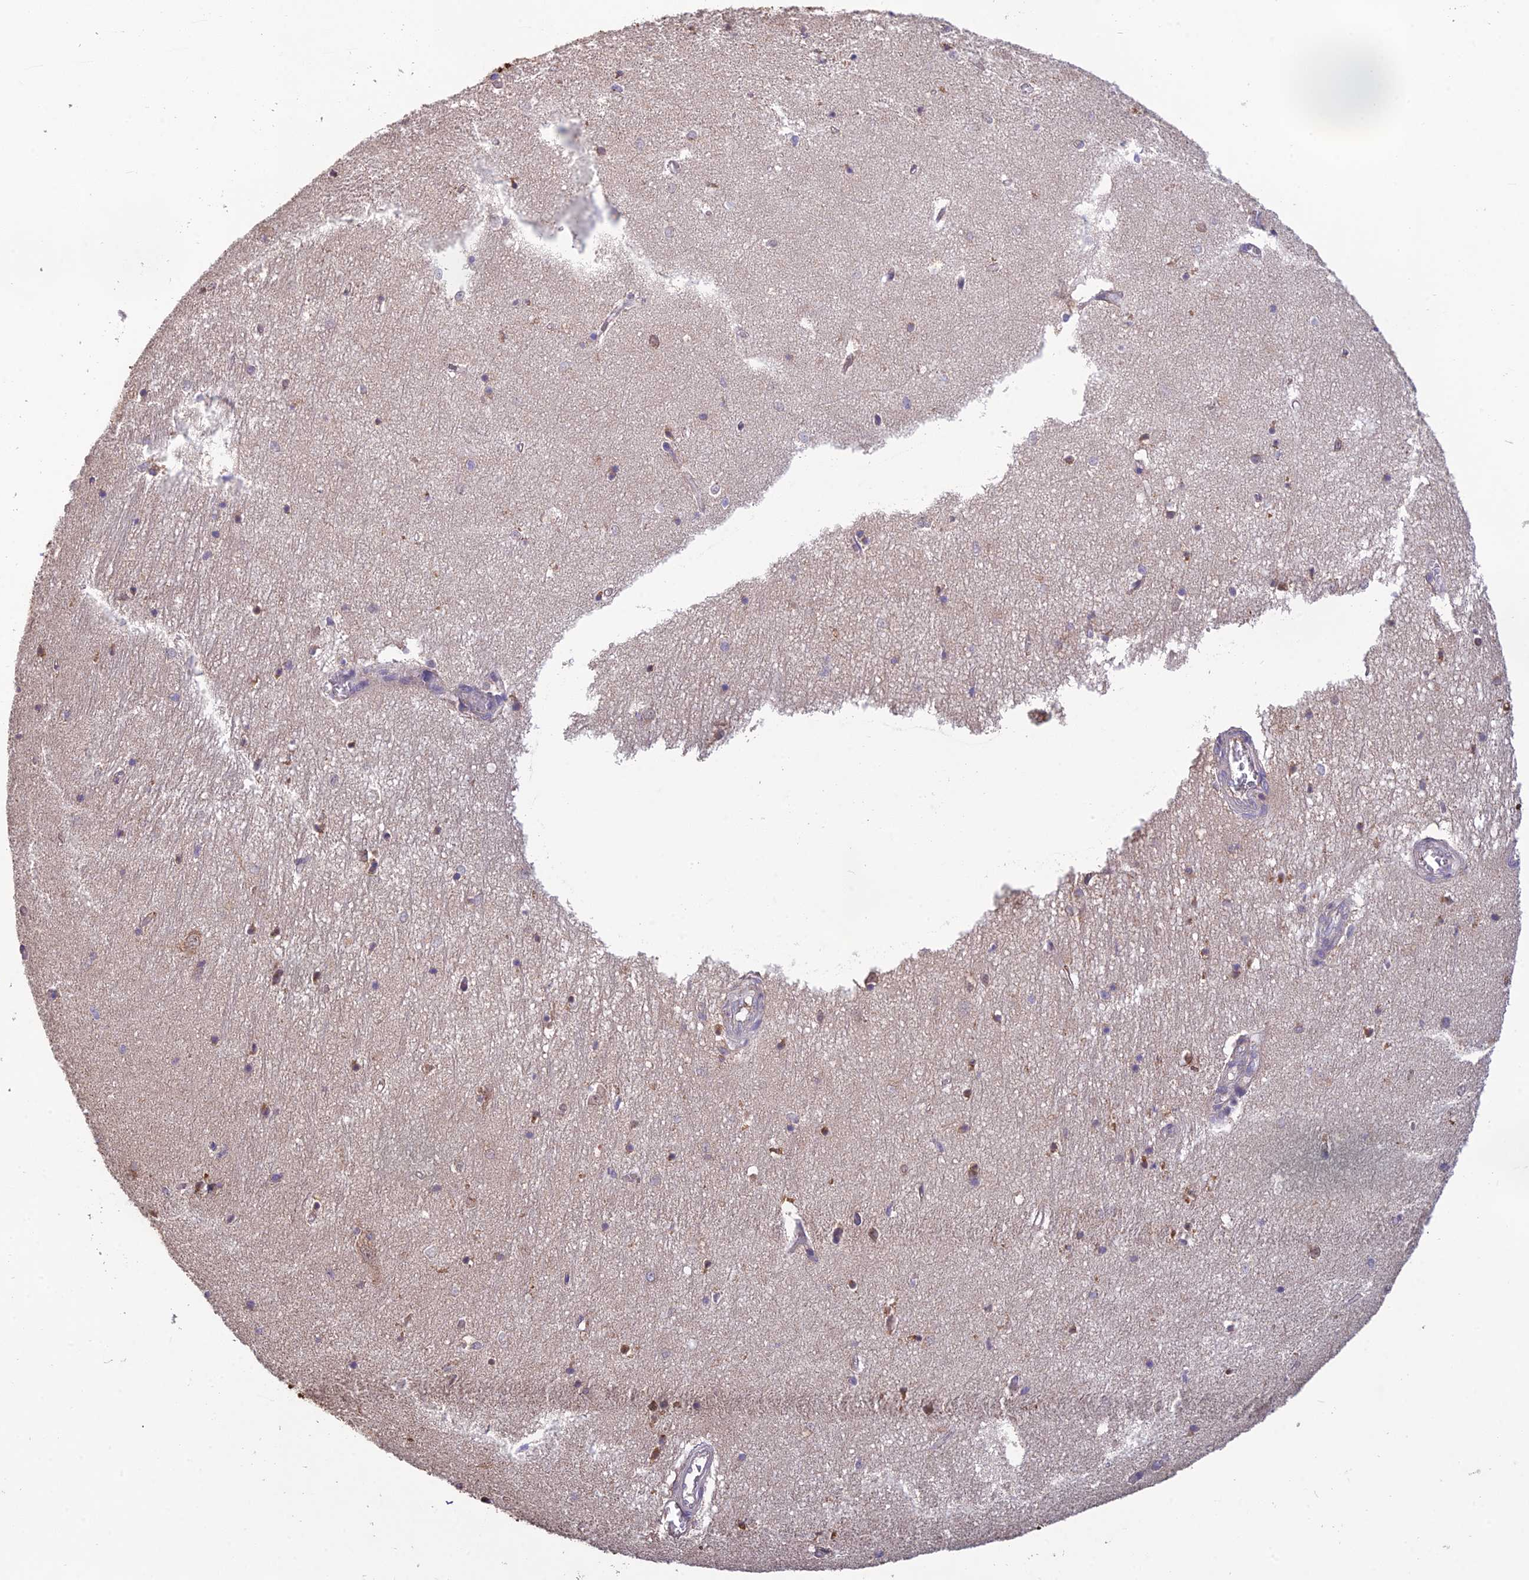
{"staining": {"intensity": "moderate", "quantity": "<25%", "location": "cytoplasmic/membranous"}, "tissue": "hippocampus", "cell_type": "Glial cells", "image_type": "normal", "snomed": [{"axis": "morphology", "description": "Normal tissue, NOS"}, {"axis": "topography", "description": "Hippocampus"}], "caption": "Immunohistochemical staining of normal hippocampus reveals moderate cytoplasmic/membranous protein staining in approximately <25% of glial cells.", "gene": "MRNIP", "patient": {"sex": "female", "age": 64}}